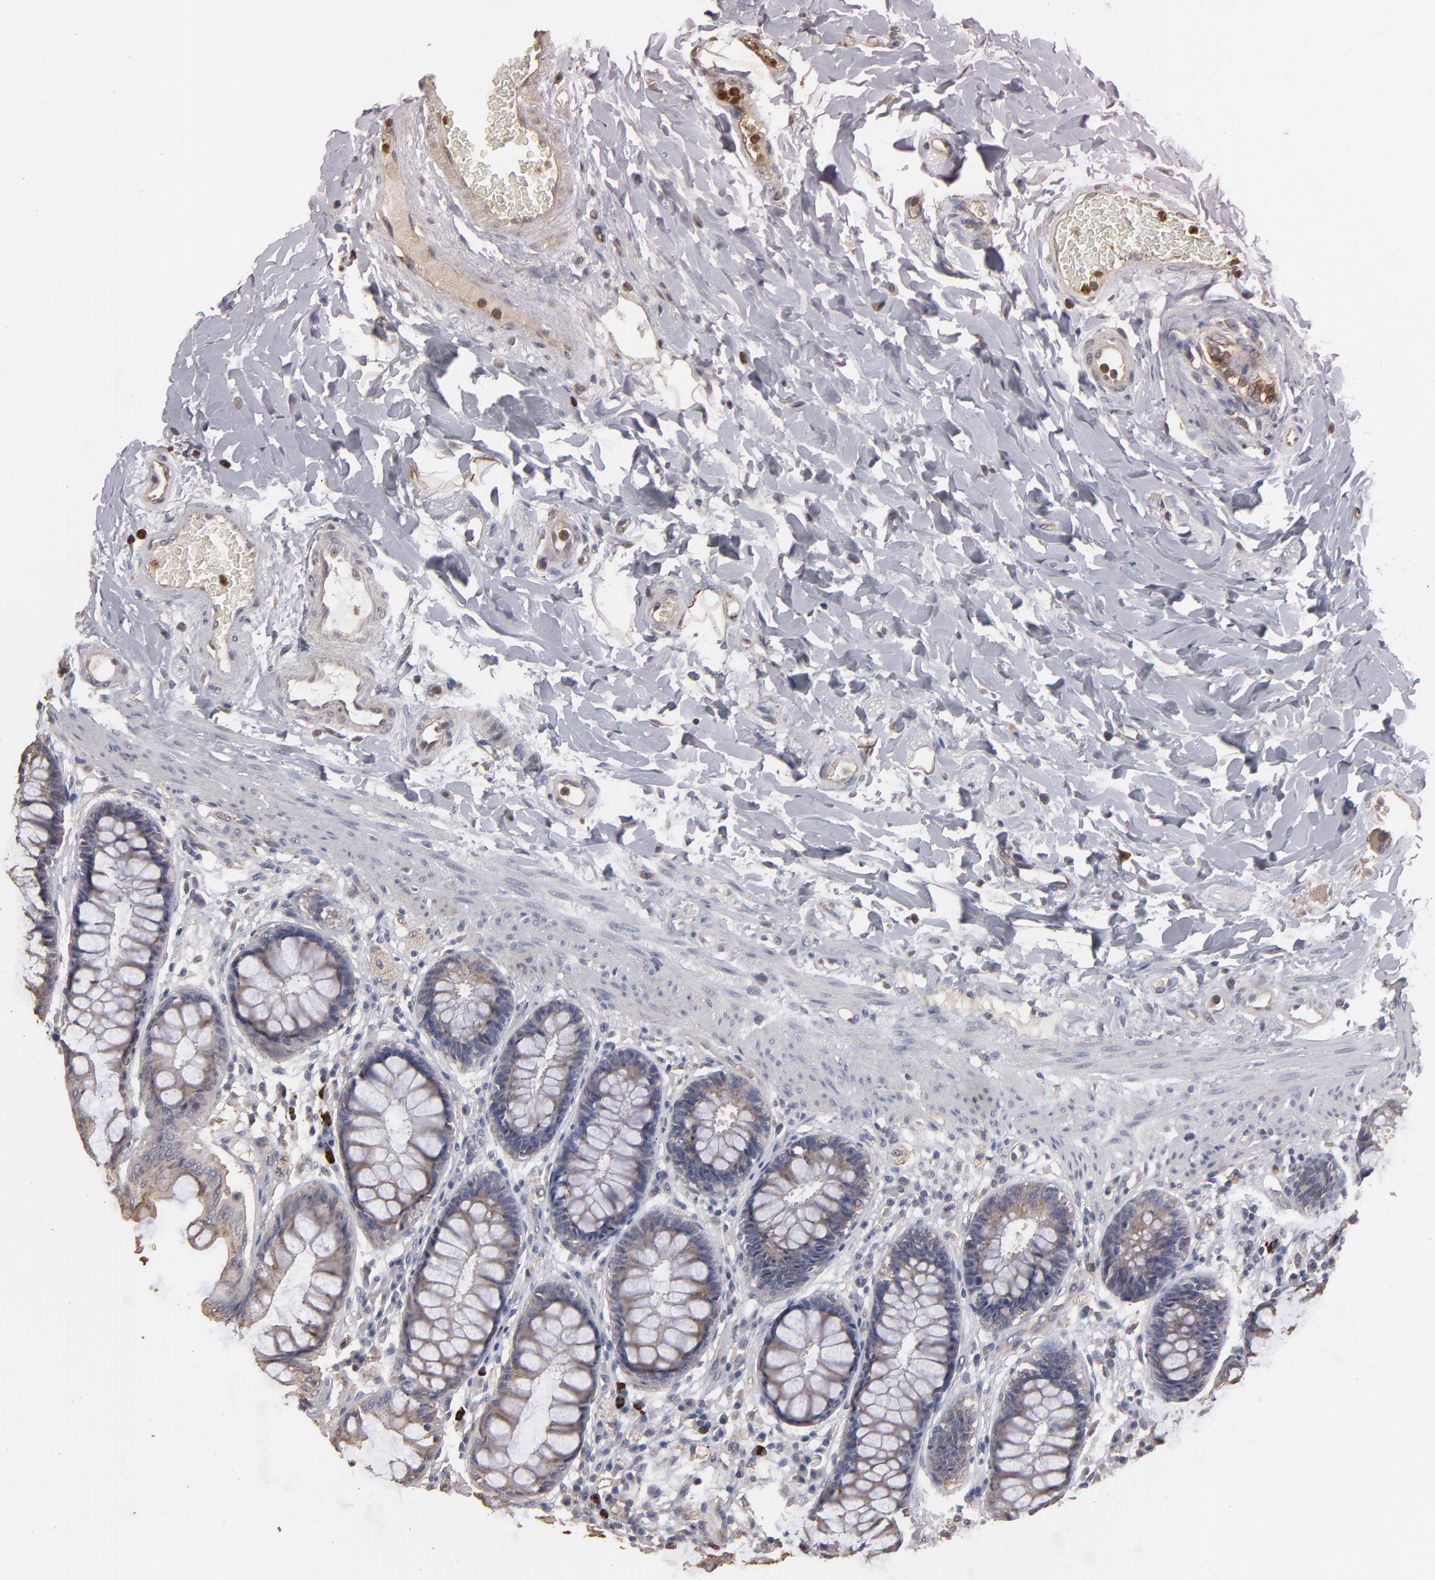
{"staining": {"intensity": "moderate", "quantity": ">75%", "location": "cytoplasmic/membranous"}, "tissue": "rectum", "cell_type": "Glandular cells", "image_type": "normal", "snomed": [{"axis": "morphology", "description": "Normal tissue, NOS"}, {"axis": "topography", "description": "Rectum"}], "caption": "An immunohistochemistry (IHC) photomicrograph of unremarkable tissue is shown. Protein staining in brown highlights moderate cytoplasmic/membranous positivity in rectum within glandular cells.", "gene": "RO60", "patient": {"sex": "female", "age": 46}}